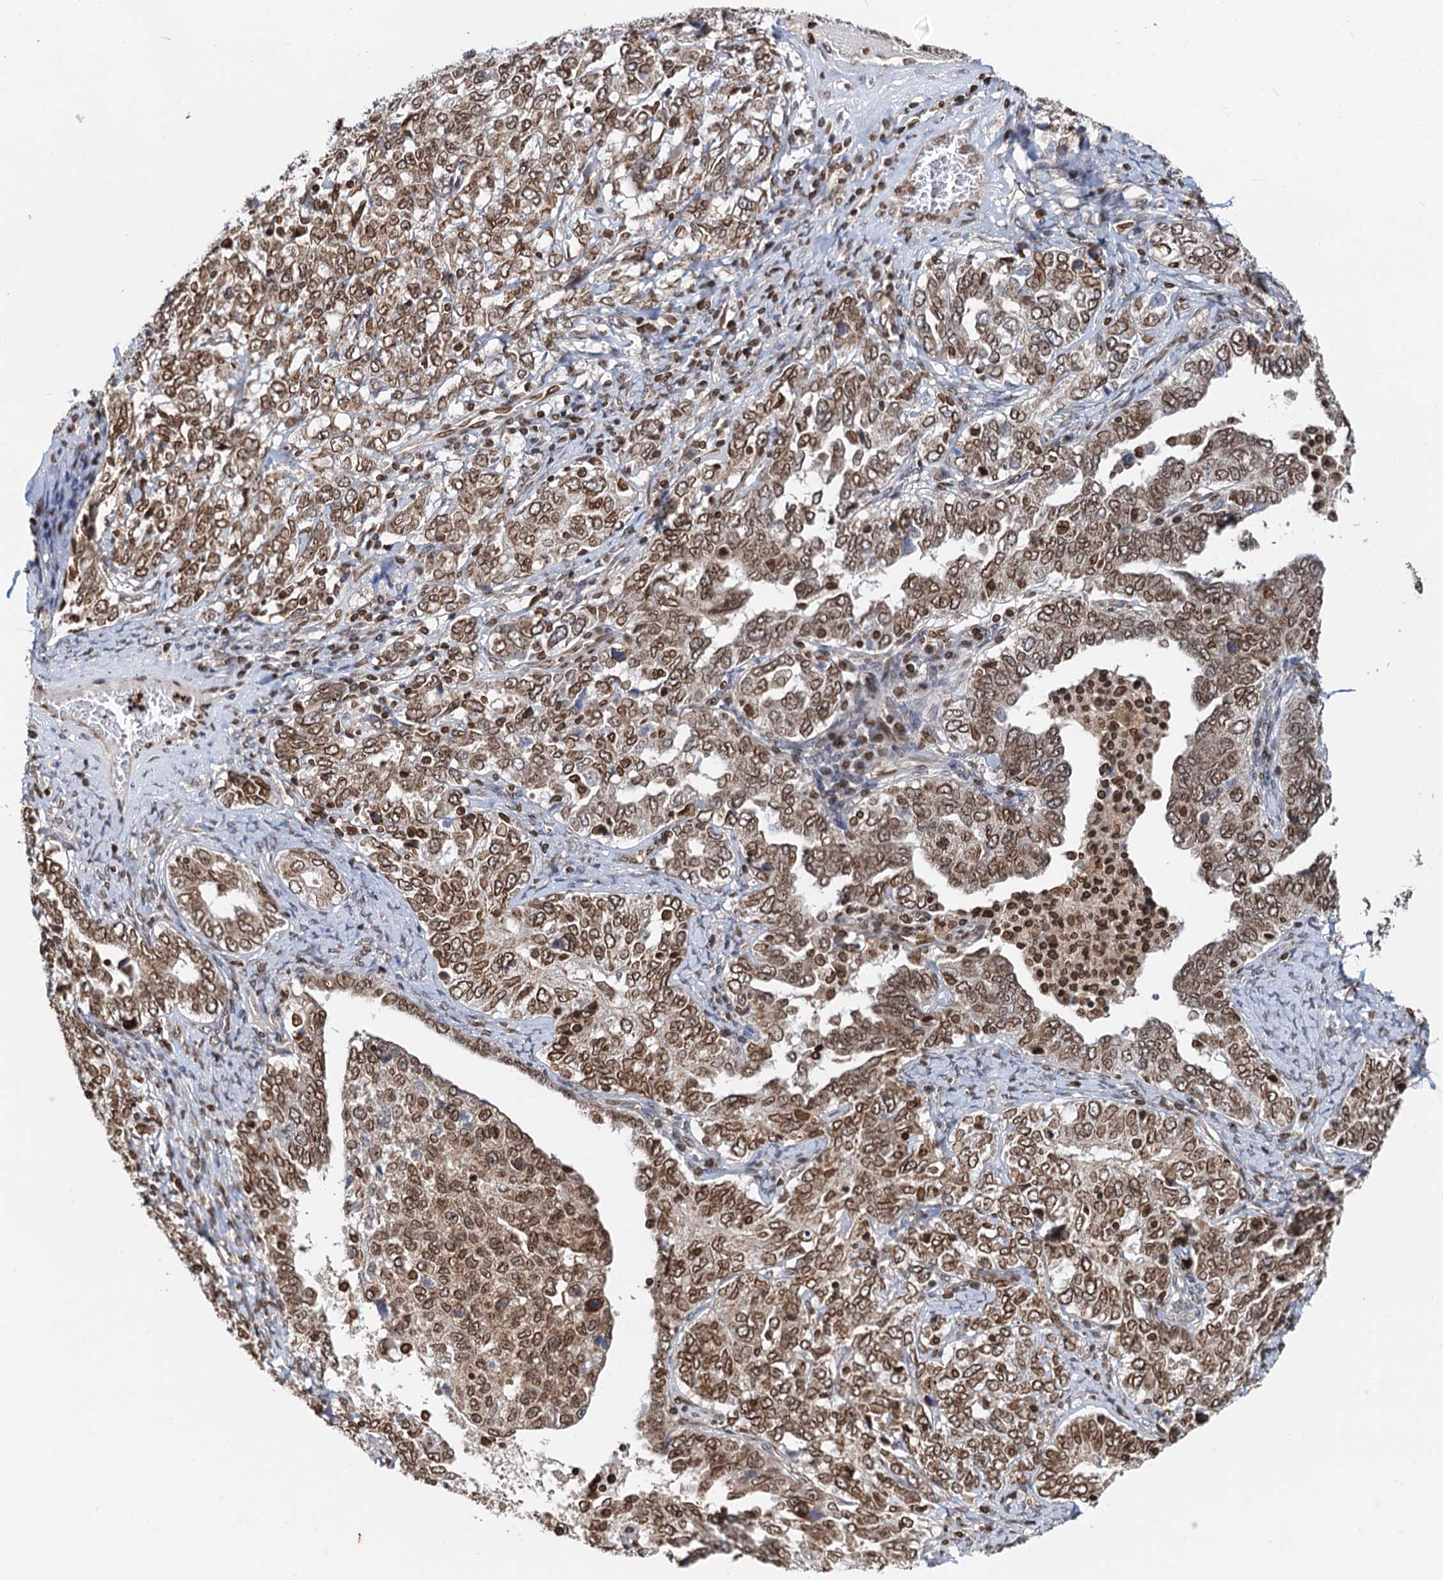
{"staining": {"intensity": "moderate", "quantity": ">75%", "location": "cytoplasmic/membranous,nuclear"}, "tissue": "ovarian cancer", "cell_type": "Tumor cells", "image_type": "cancer", "snomed": [{"axis": "morphology", "description": "Carcinoma, endometroid"}, {"axis": "topography", "description": "Ovary"}], "caption": "High-magnification brightfield microscopy of ovarian cancer (endometroid carcinoma) stained with DAB (3,3'-diaminobenzidine) (brown) and counterstained with hematoxylin (blue). tumor cells exhibit moderate cytoplasmic/membranous and nuclear expression is appreciated in approximately>75% of cells. Ihc stains the protein in brown and the nuclei are stained blue.", "gene": "ZC3H13", "patient": {"sex": "female", "age": 62}}